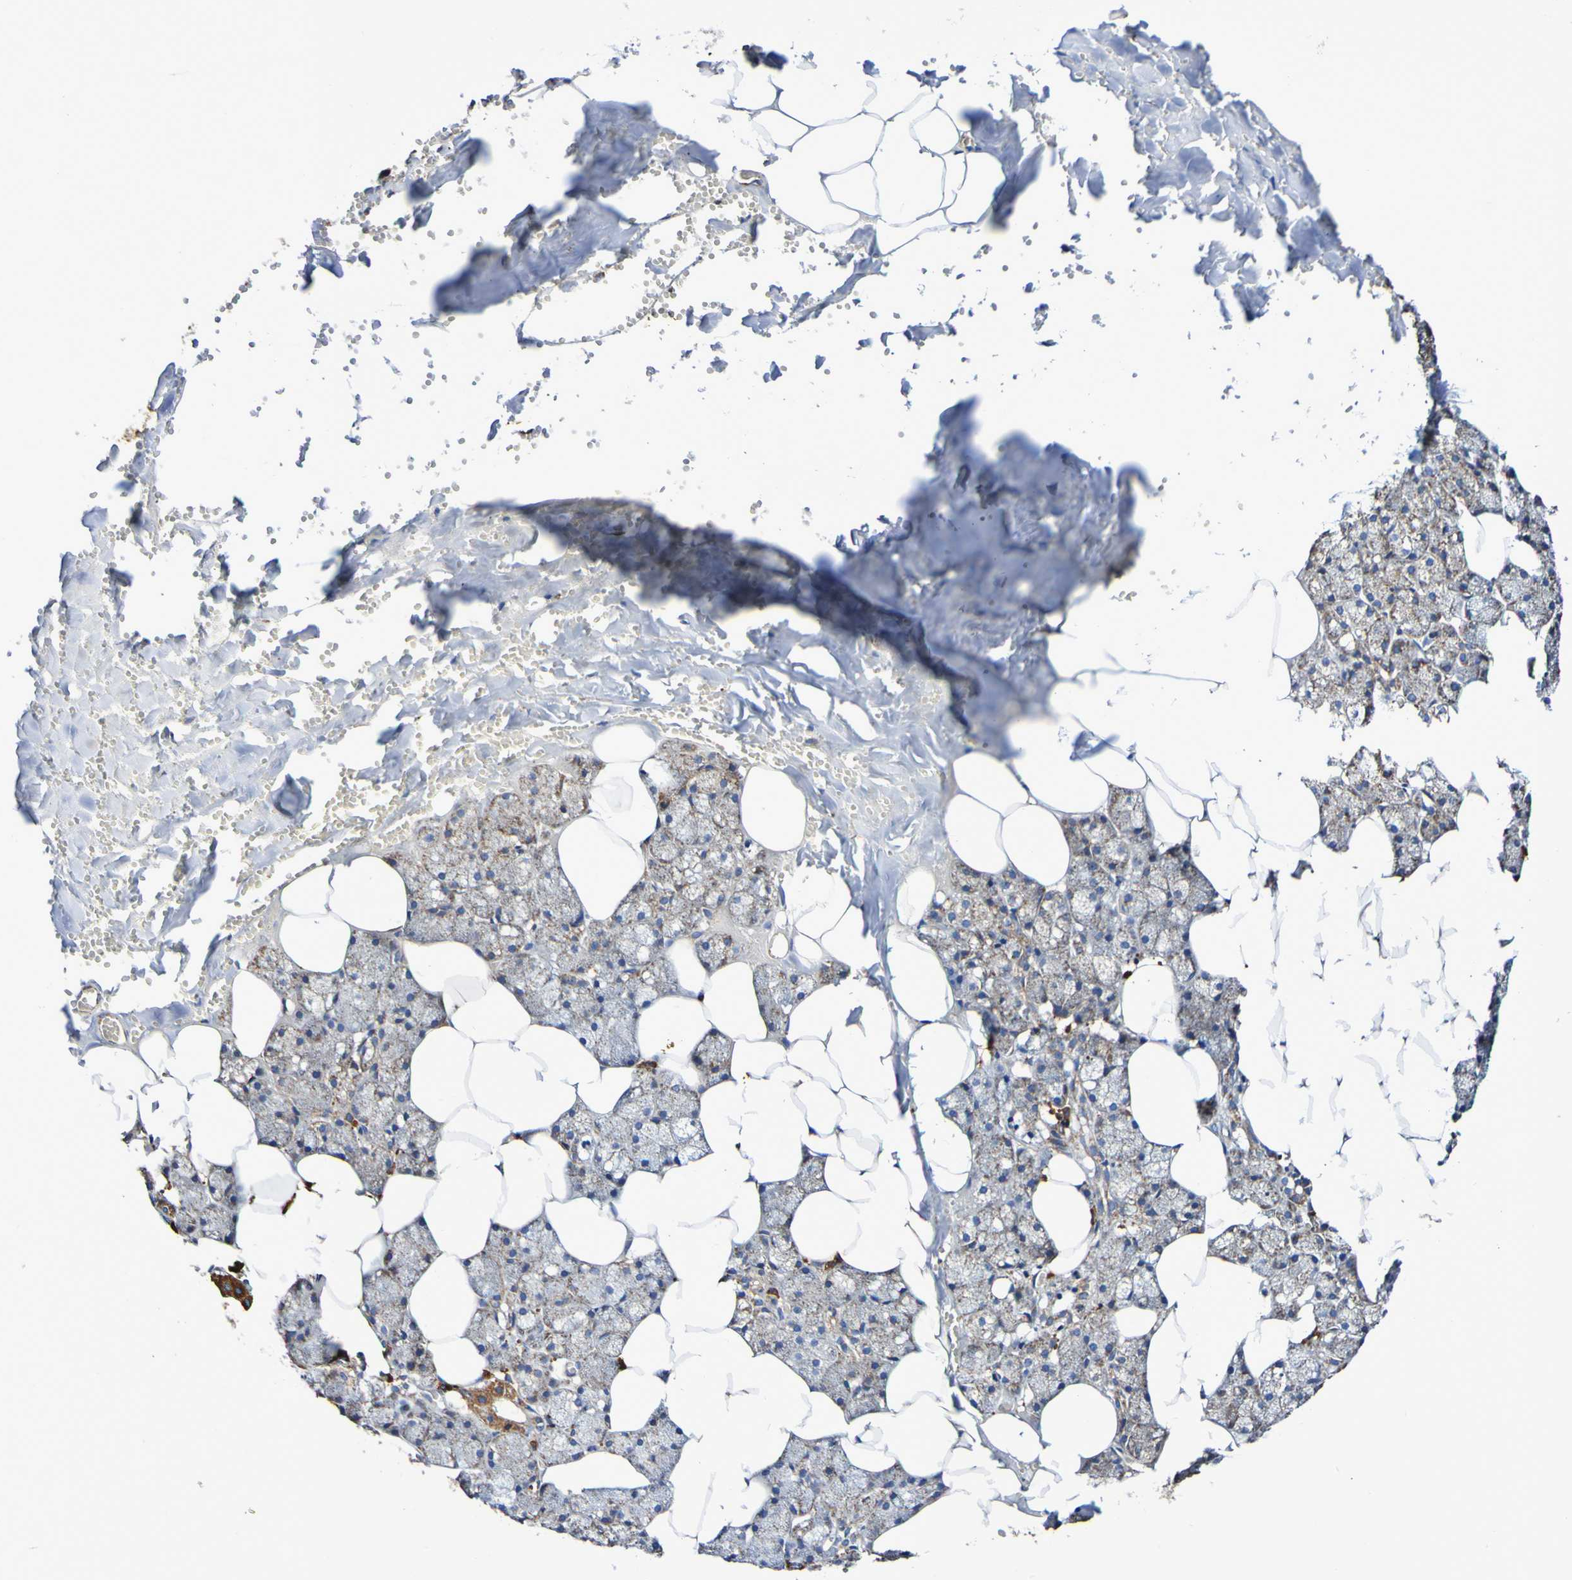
{"staining": {"intensity": "strong", "quantity": "25%-75%", "location": "cytoplasmic/membranous"}, "tissue": "salivary gland", "cell_type": "Glandular cells", "image_type": "normal", "snomed": [{"axis": "morphology", "description": "Normal tissue, NOS"}, {"axis": "topography", "description": "Salivary gland"}], "caption": "Protein expression analysis of benign human salivary gland reveals strong cytoplasmic/membranous positivity in about 25%-75% of glandular cells. The protein of interest is stained brown, and the nuclei are stained in blue (DAB (3,3'-diaminobenzidine) IHC with brightfield microscopy, high magnification).", "gene": "IL18R1", "patient": {"sex": "male", "age": 62}}